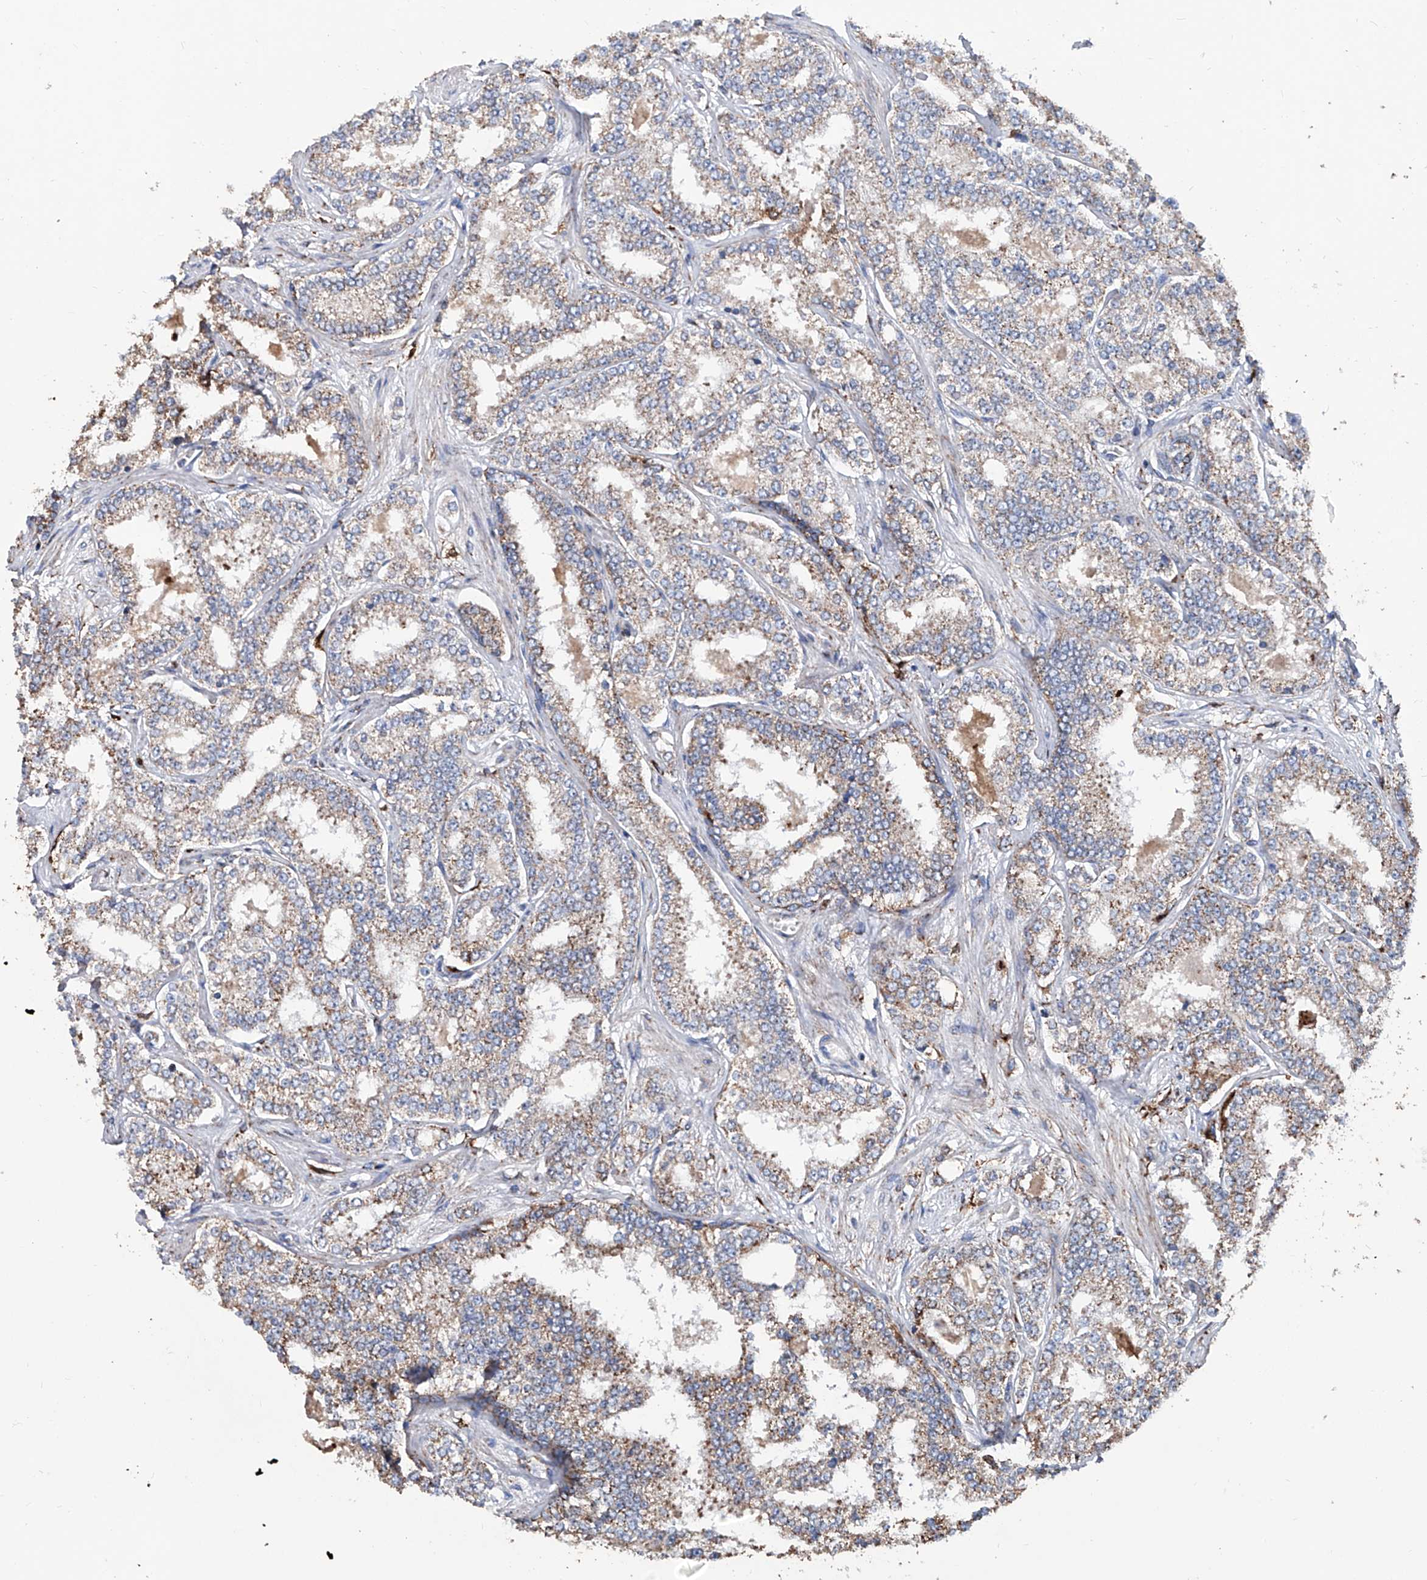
{"staining": {"intensity": "moderate", "quantity": ">75%", "location": "cytoplasmic/membranous"}, "tissue": "prostate cancer", "cell_type": "Tumor cells", "image_type": "cancer", "snomed": [{"axis": "morphology", "description": "Normal tissue, NOS"}, {"axis": "morphology", "description": "Adenocarcinoma, High grade"}, {"axis": "topography", "description": "Prostate"}], "caption": "The photomicrograph reveals a brown stain indicating the presence of a protein in the cytoplasmic/membranous of tumor cells in prostate adenocarcinoma (high-grade).", "gene": "NHS", "patient": {"sex": "male", "age": 83}}